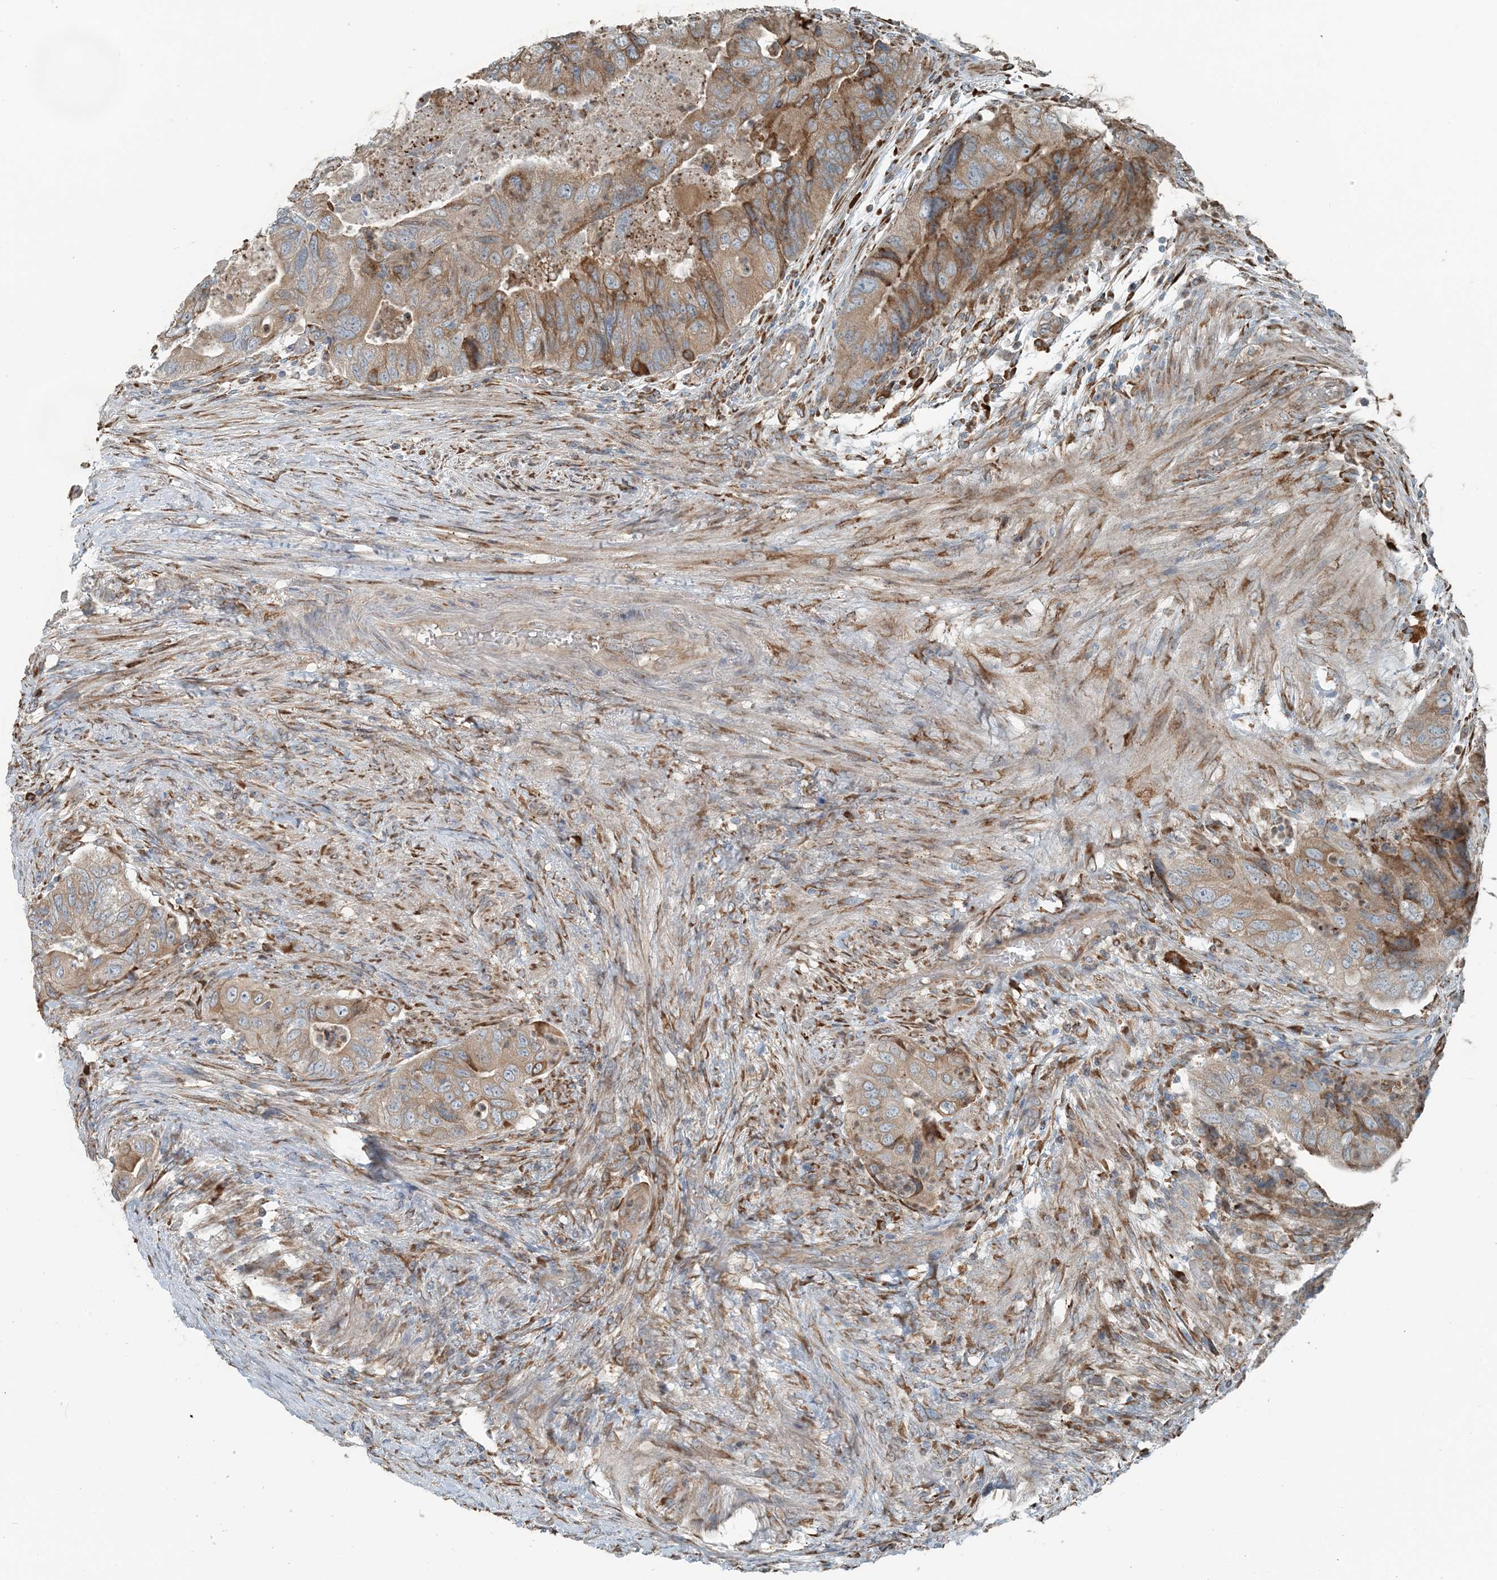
{"staining": {"intensity": "weak", "quantity": ">75%", "location": "cytoplasmic/membranous"}, "tissue": "colorectal cancer", "cell_type": "Tumor cells", "image_type": "cancer", "snomed": [{"axis": "morphology", "description": "Adenocarcinoma, NOS"}, {"axis": "topography", "description": "Rectum"}], "caption": "DAB immunohistochemical staining of human colorectal cancer (adenocarcinoma) shows weak cytoplasmic/membranous protein positivity in about >75% of tumor cells. (DAB (3,3'-diaminobenzidine) IHC, brown staining for protein, blue staining for nuclei).", "gene": "CERKL", "patient": {"sex": "male", "age": 63}}